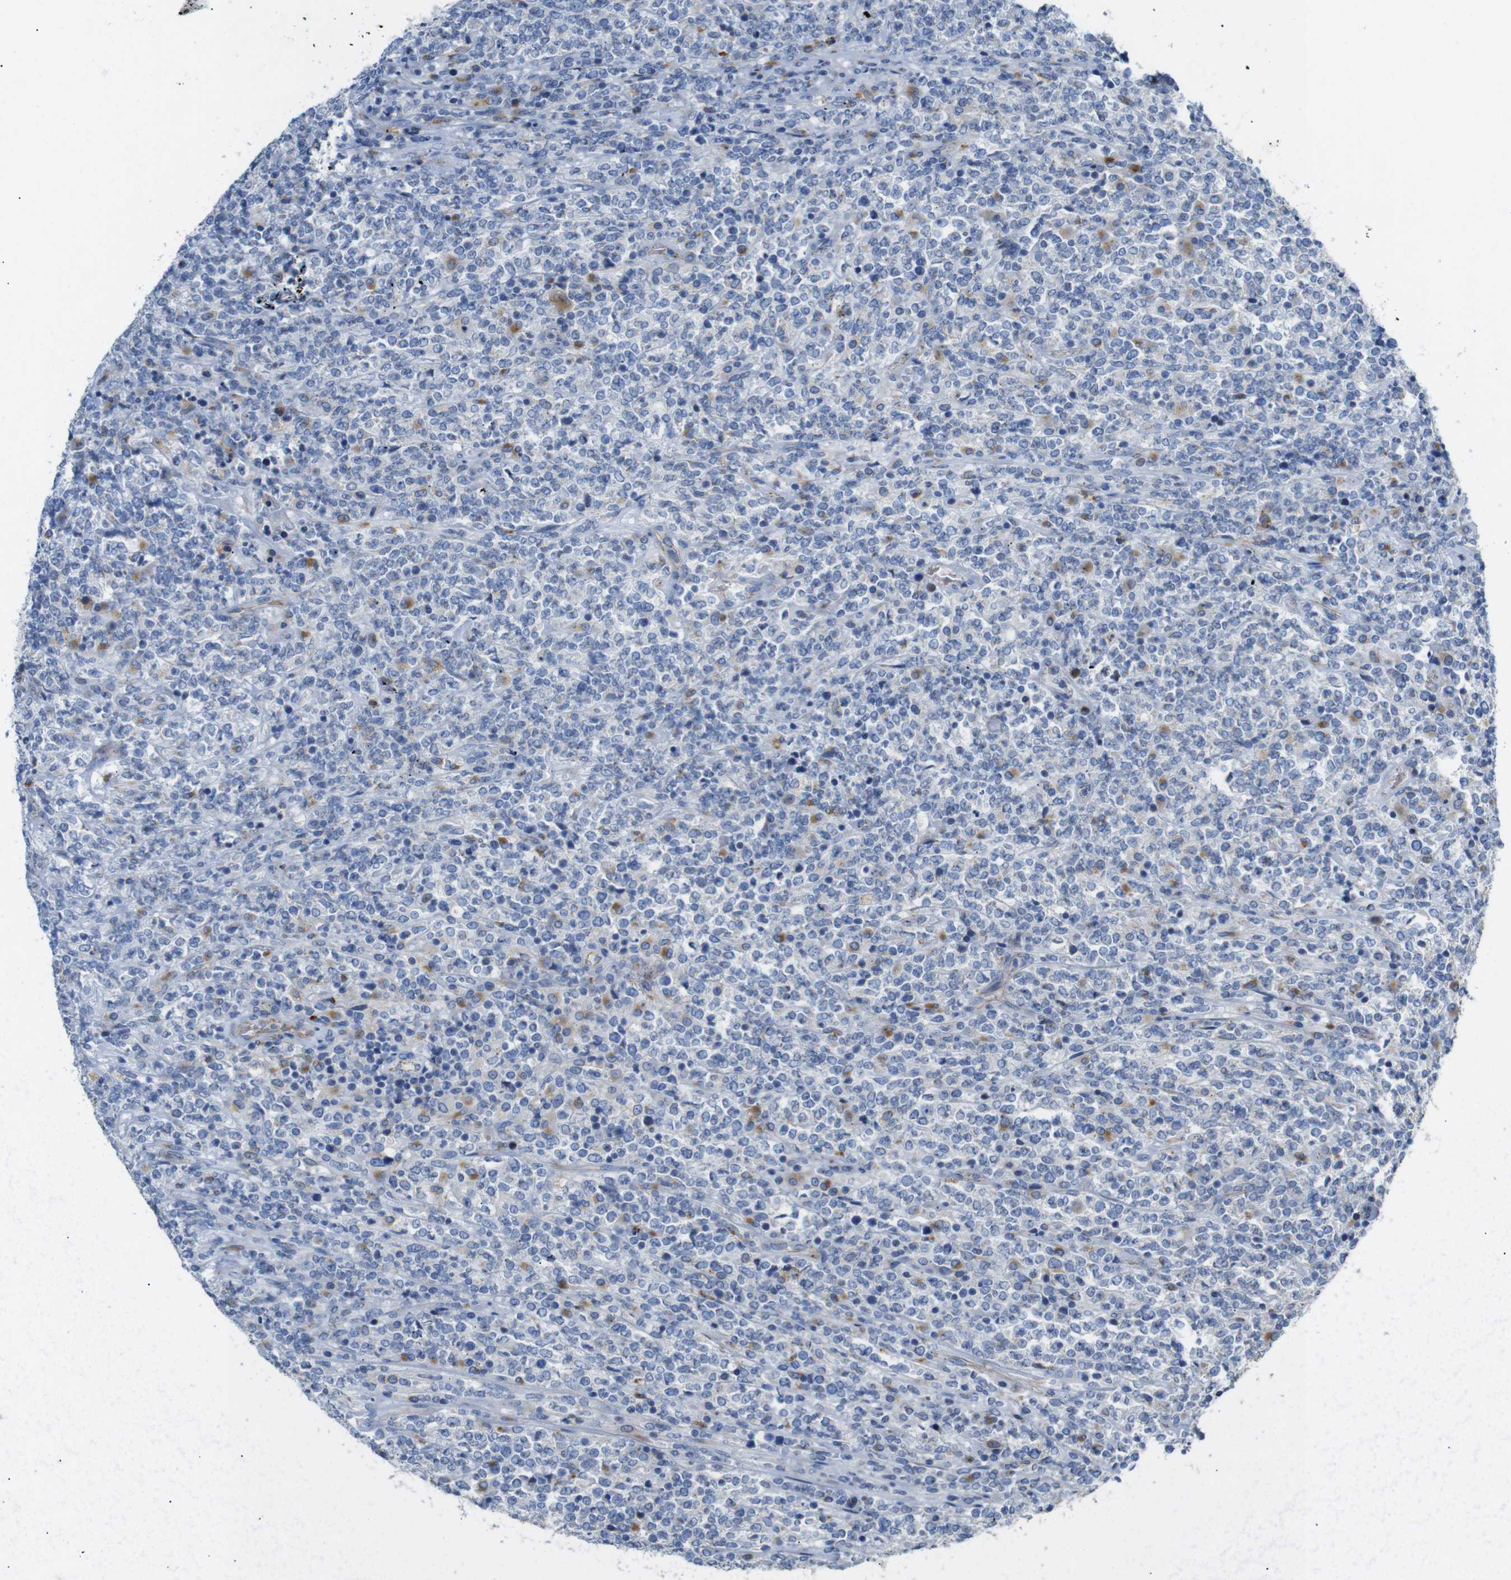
{"staining": {"intensity": "negative", "quantity": "none", "location": "none"}, "tissue": "lymphoma", "cell_type": "Tumor cells", "image_type": "cancer", "snomed": [{"axis": "morphology", "description": "Malignant lymphoma, non-Hodgkin's type, High grade"}, {"axis": "topography", "description": "Soft tissue"}], "caption": "IHC image of malignant lymphoma, non-Hodgkin's type (high-grade) stained for a protein (brown), which shows no positivity in tumor cells.", "gene": "NHLRC3", "patient": {"sex": "male", "age": 18}}